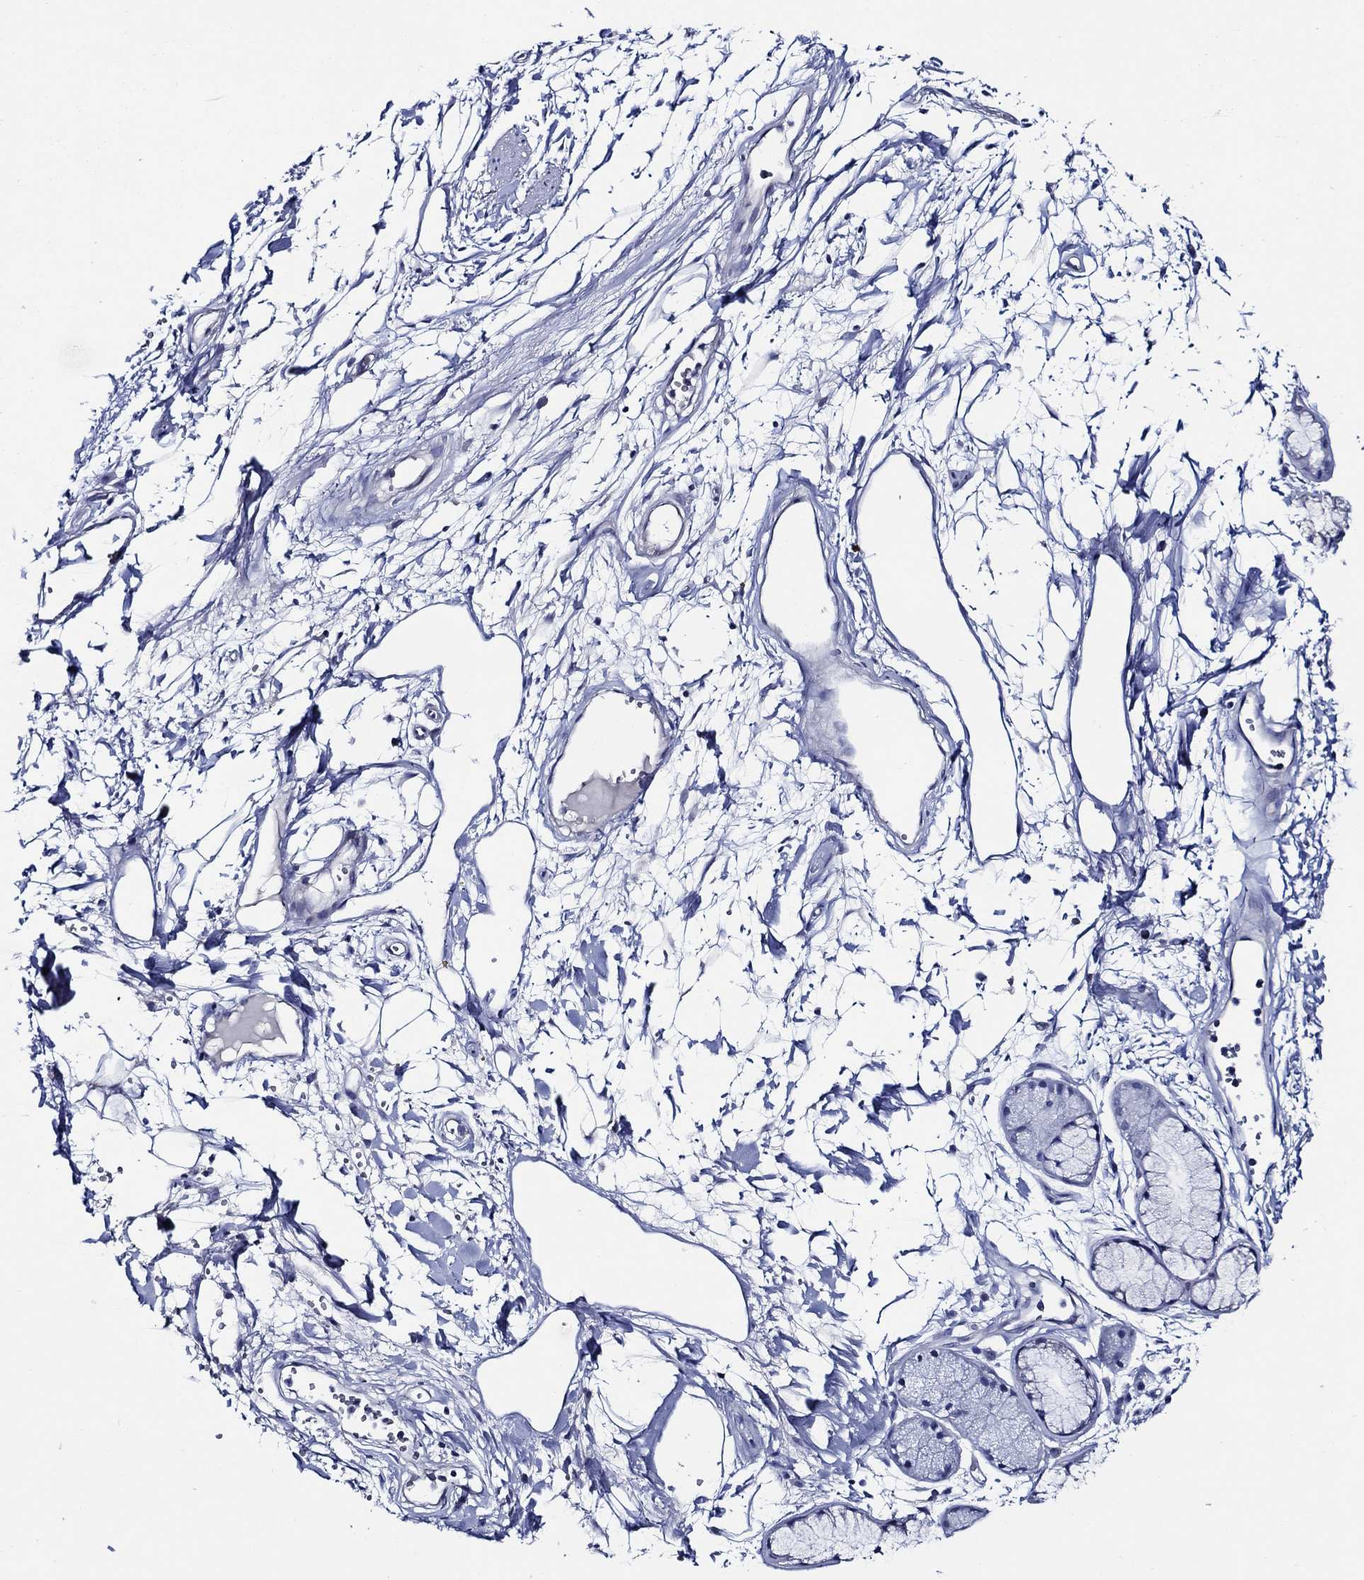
{"staining": {"intensity": "negative", "quantity": "none", "location": "none"}, "tissue": "soft tissue", "cell_type": "Fibroblasts", "image_type": "normal", "snomed": [{"axis": "morphology", "description": "Normal tissue, NOS"}, {"axis": "morphology", "description": "Squamous cell carcinoma, NOS"}, {"axis": "topography", "description": "Cartilage tissue"}, {"axis": "topography", "description": "Lung"}], "caption": "DAB (3,3'-diaminobenzidine) immunohistochemical staining of normal human soft tissue exhibits no significant expression in fibroblasts.", "gene": "SKOR1", "patient": {"sex": "male", "age": 66}}